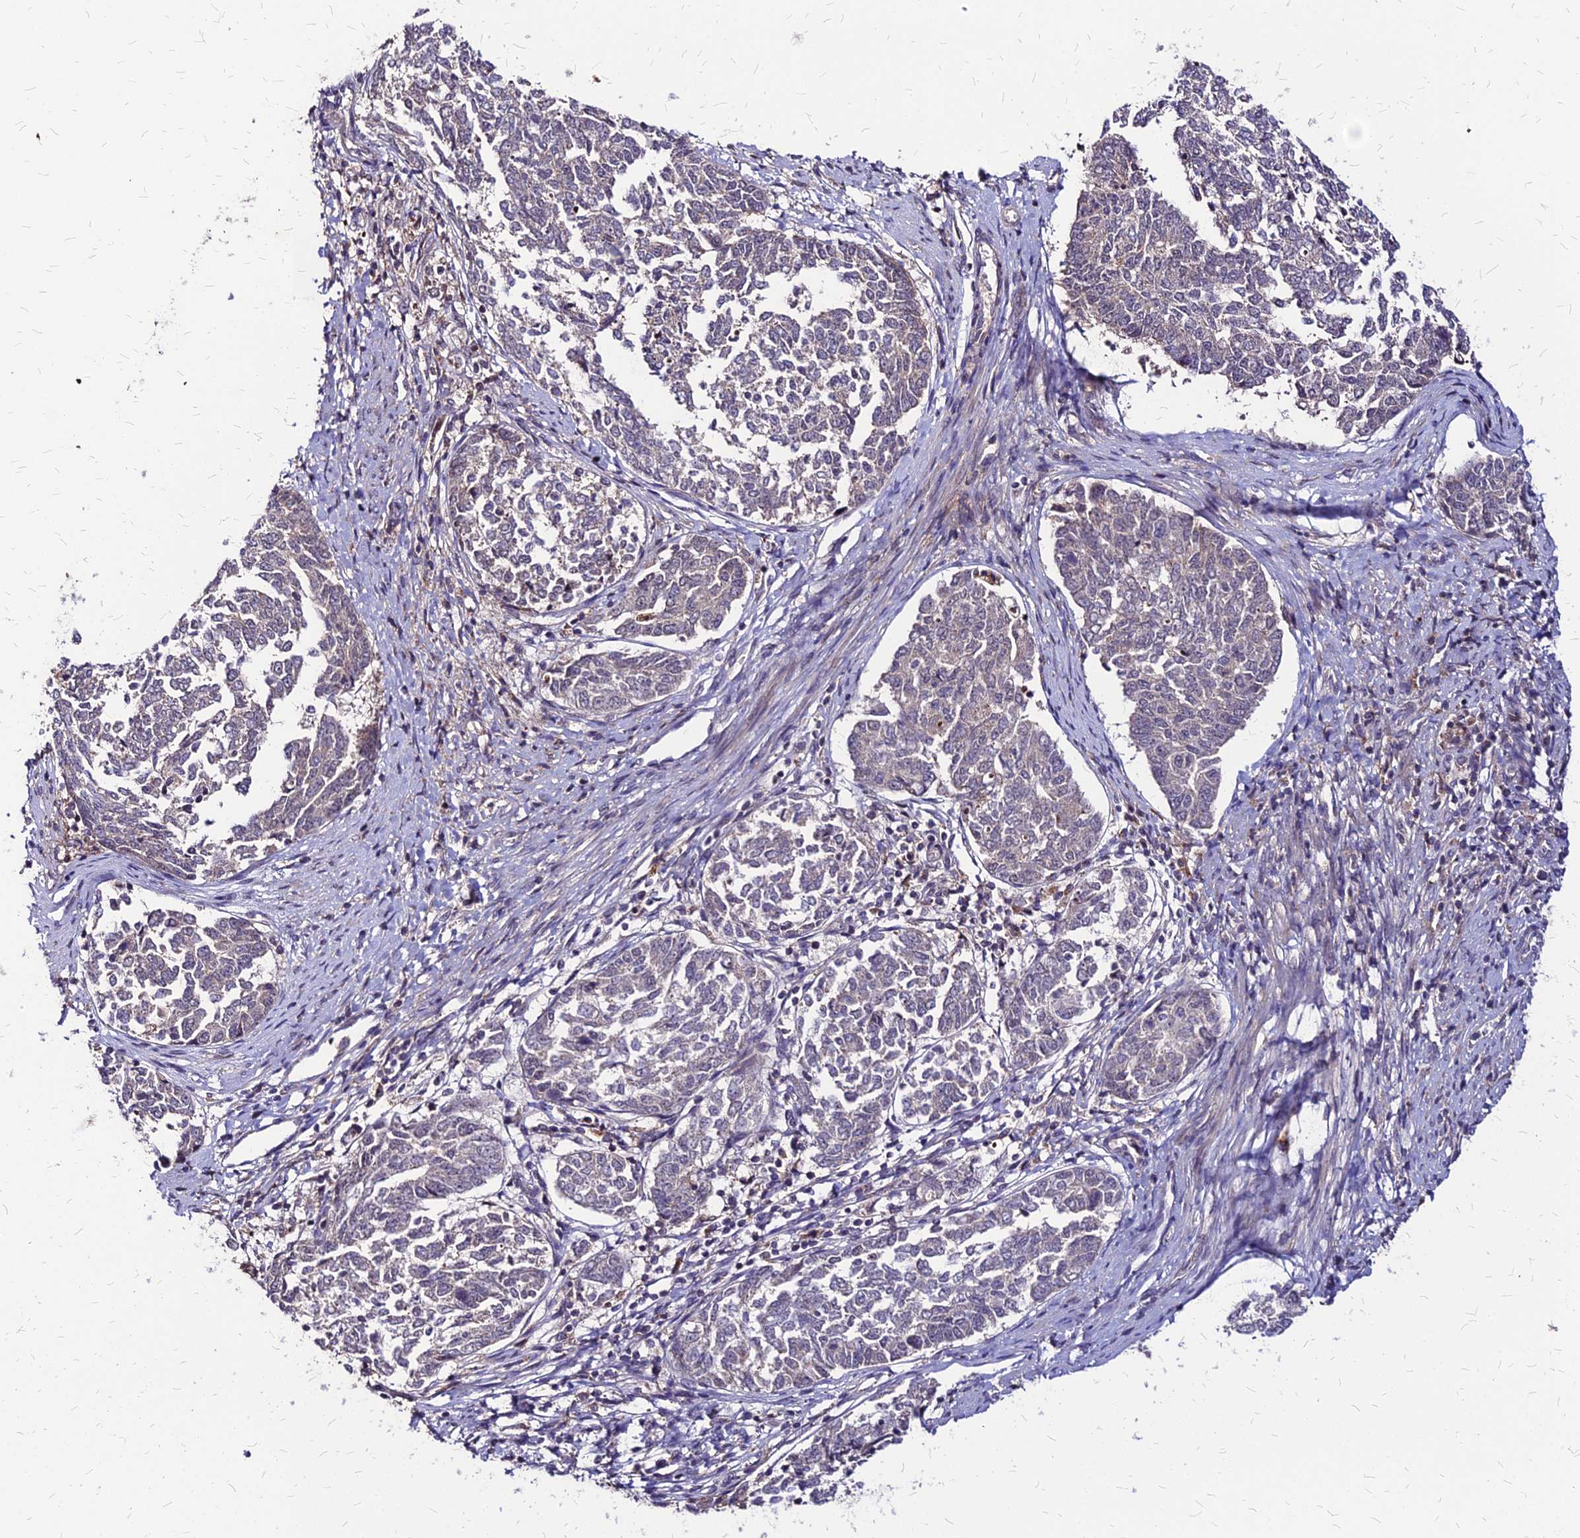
{"staining": {"intensity": "negative", "quantity": "none", "location": "none"}, "tissue": "endometrial cancer", "cell_type": "Tumor cells", "image_type": "cancer", "snomed": [{"axis": "morphology", "description": "Adenocarcinoma, NOS"}, {"axis": "topography", "description": "Endometrium"}], "caption": "Immunohistochemical staining of endometrial cancer (adenocarcinoma) reveals no significant expression in tumor cells. (DAB IHC visualized using brightfield microscopy, high magnification).", "gene": "APBA3", "patient": {"sex": "female", "age": 80}}